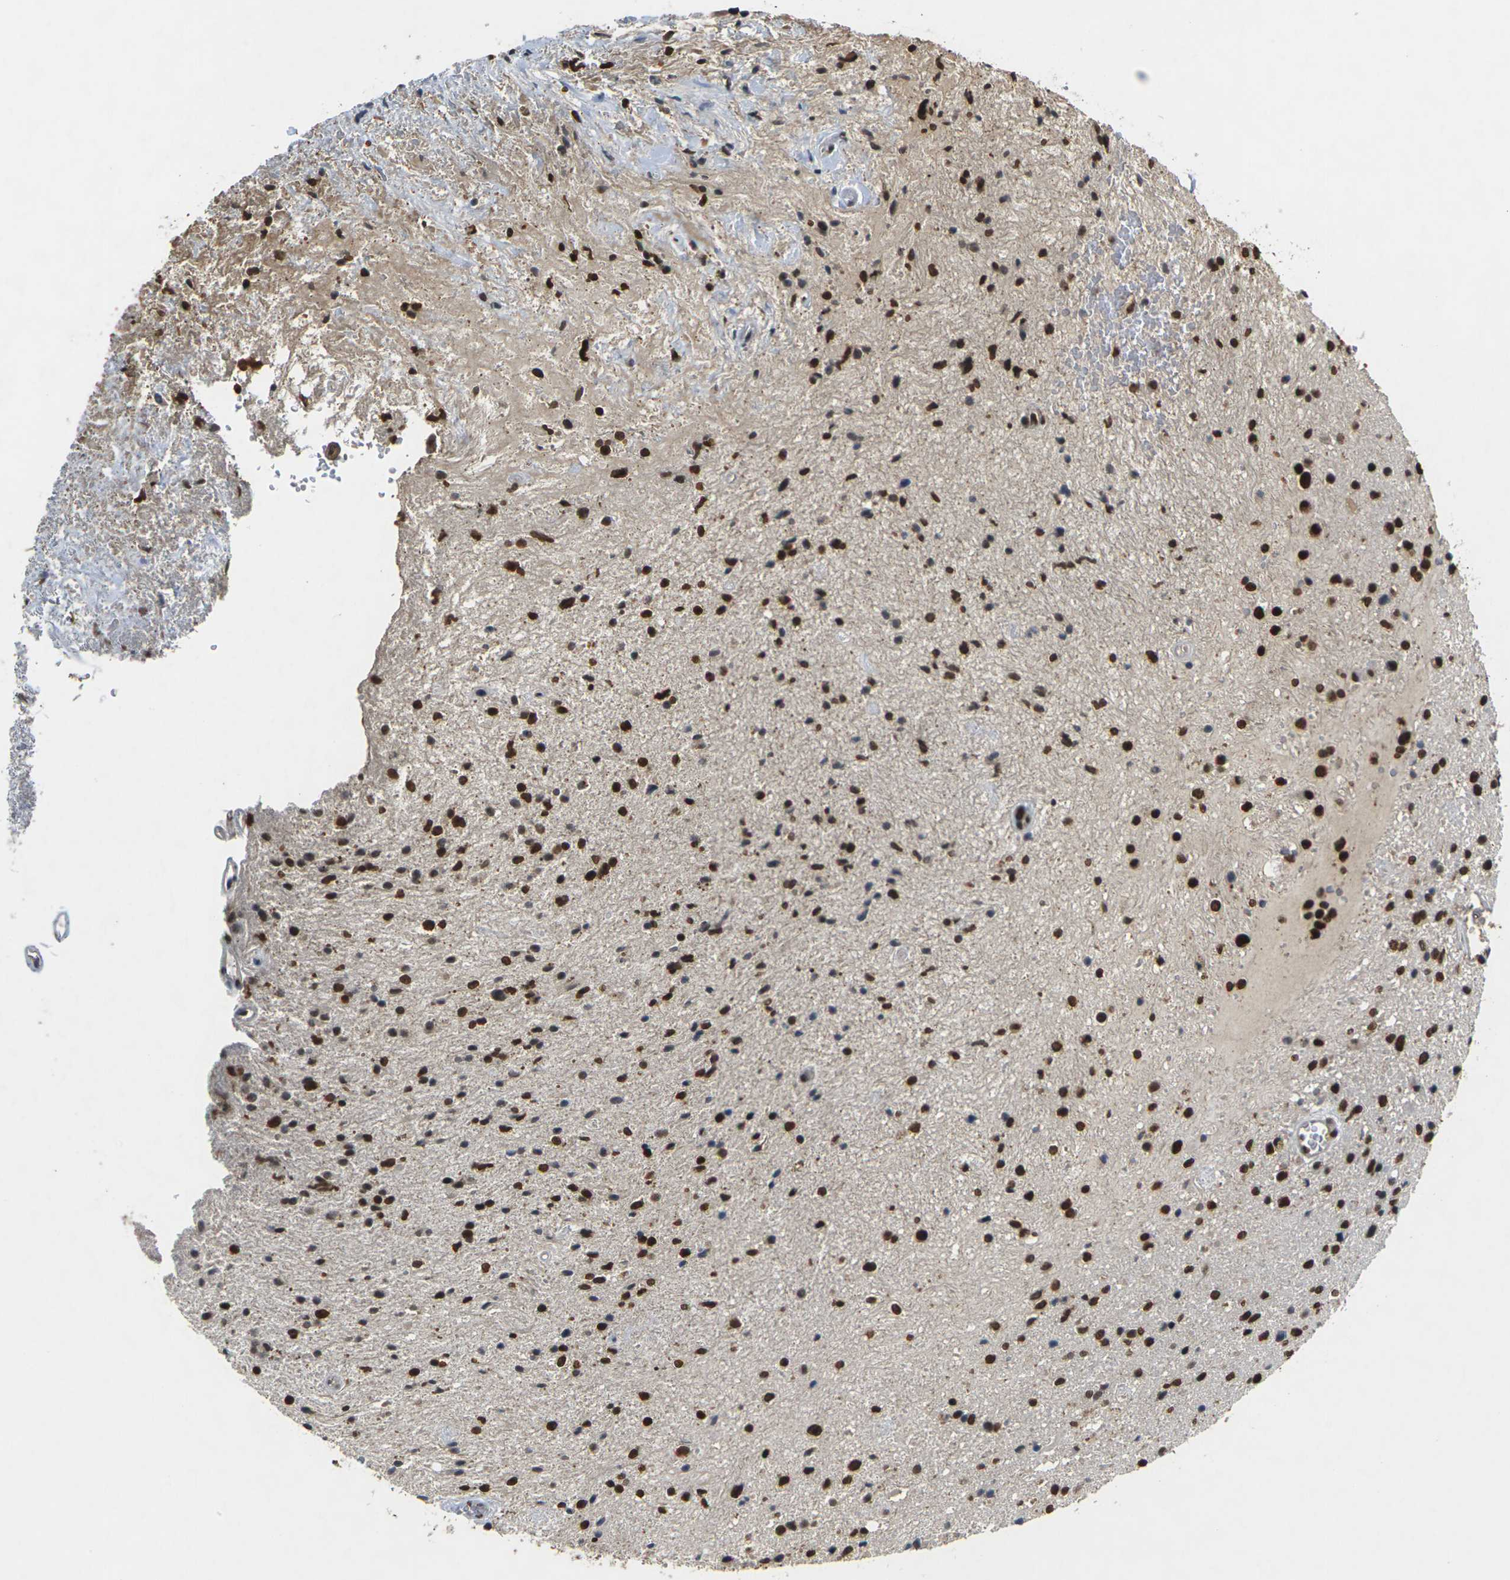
{"staining": {"intensity": "strong", "quantity": ">75%", "location": "nuclear"}, "tissue": "glioma", "cell_type": "Tumor cells", "image_type": "cancer", "snomed": [{"axis": "morphology", "description": "Glioma, malignant, High grade"}, {"axis": "topography", "description": "Brain"}], "caption": "Strong nuclear protein staining is present in approximately >75% of tumor cells in malignant glioma (high-grade).", "gene": "NELFA", "patient": {"sex": "male", "age": 33}}